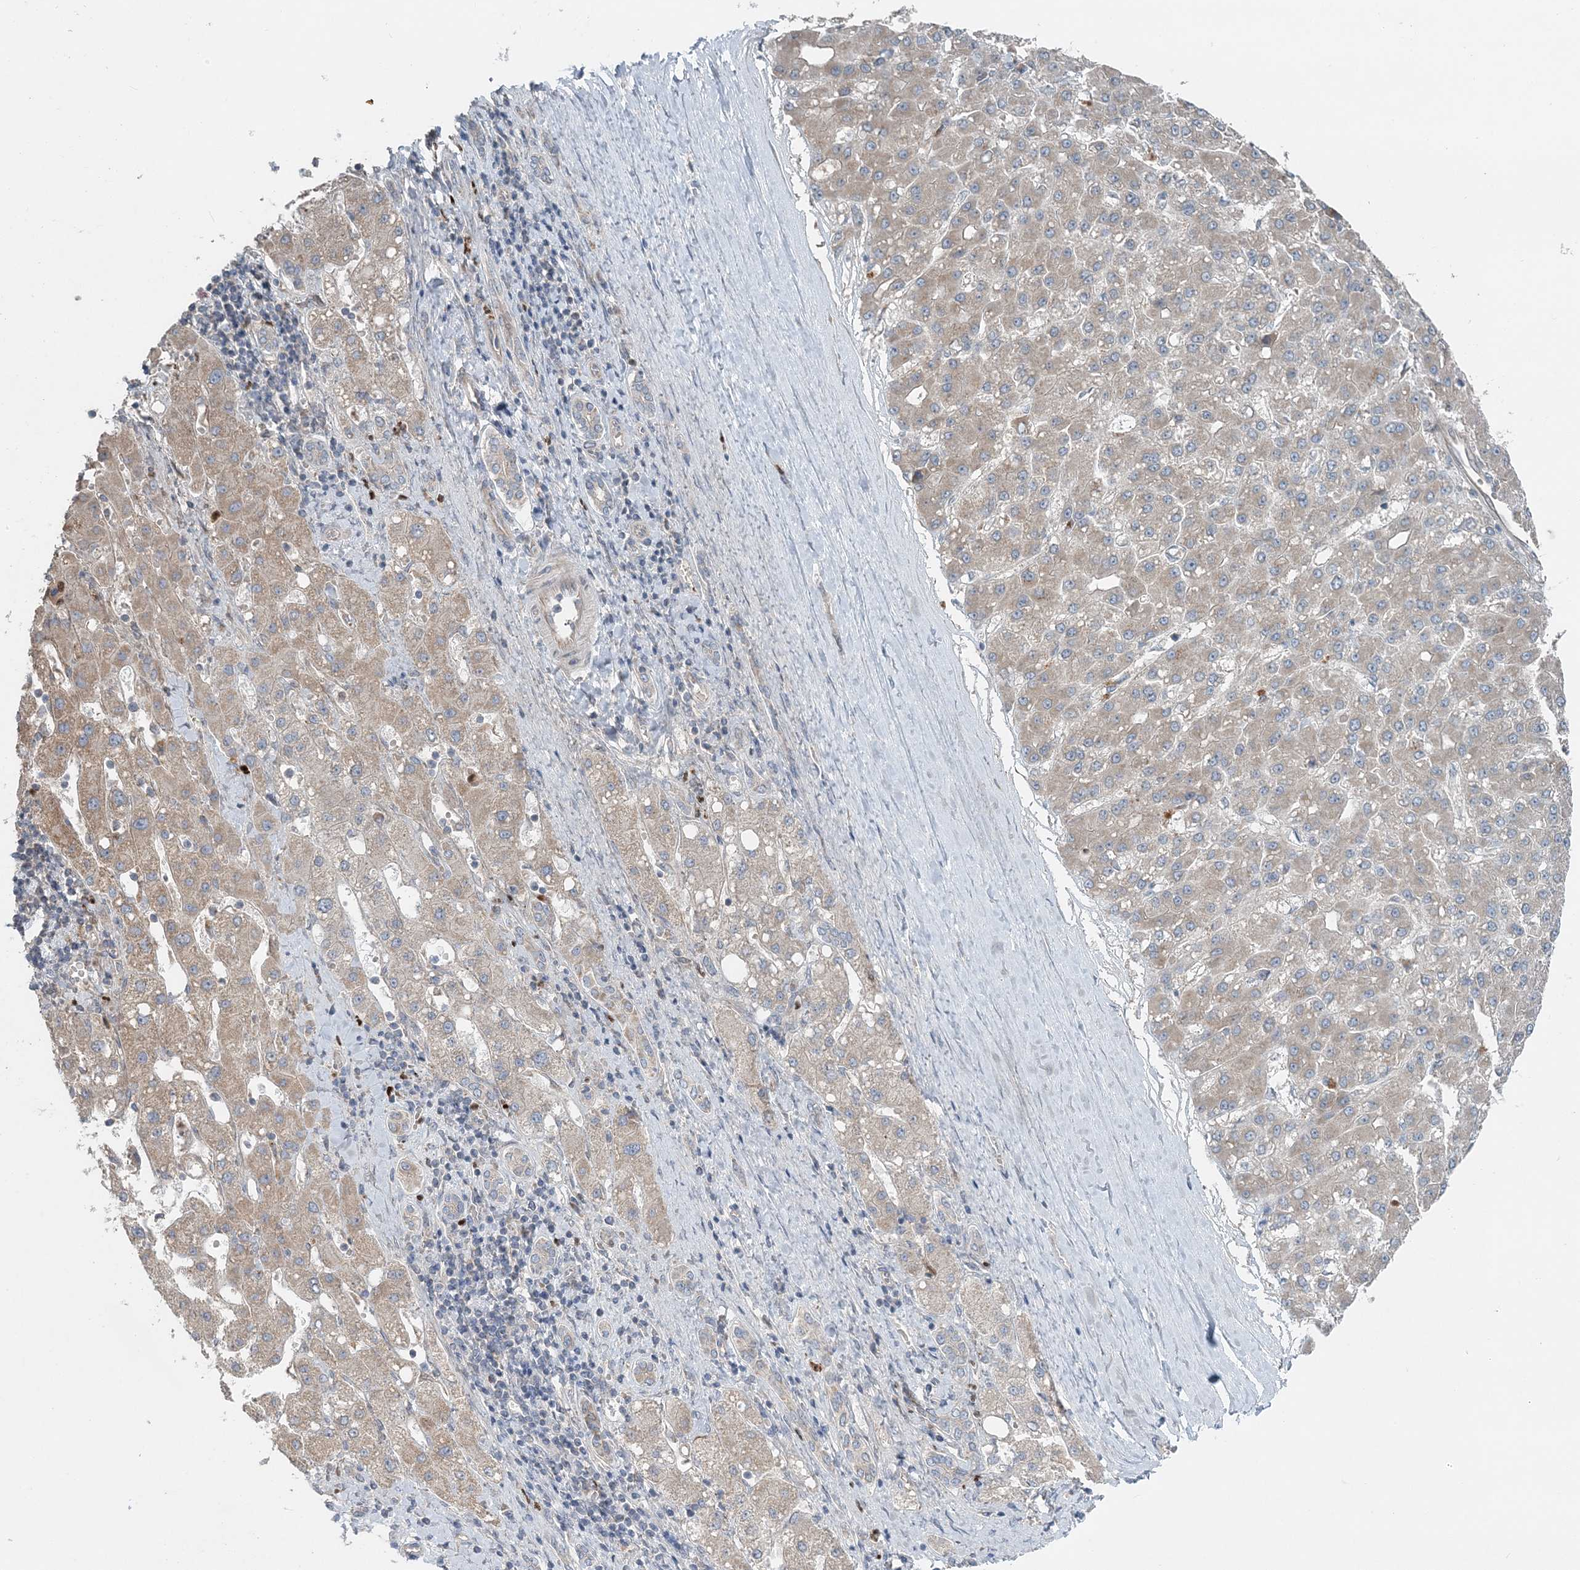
{"staining": {"intensity": "weak", "quantity": ">75%", "location": "cytoplasmic/membranous"}, "tissue": "liver cancer", "cell_type": "Tumor cells", "image_type": "cancer", "snomed": [{"axis": "morphology", "description": "Carcinoma, Hepatocellular, NOS"}, {"axis": "topography", "description": "Liver"}], "caption": "About >75% of tumor cells in liver hepatocellular carcinoma show weak cytoplasmic/membranous protein expression as visualized by brown immunohistochemical staining.", "gene": "LRPPRC", "patient": {"sex": "male", "age": 67}}